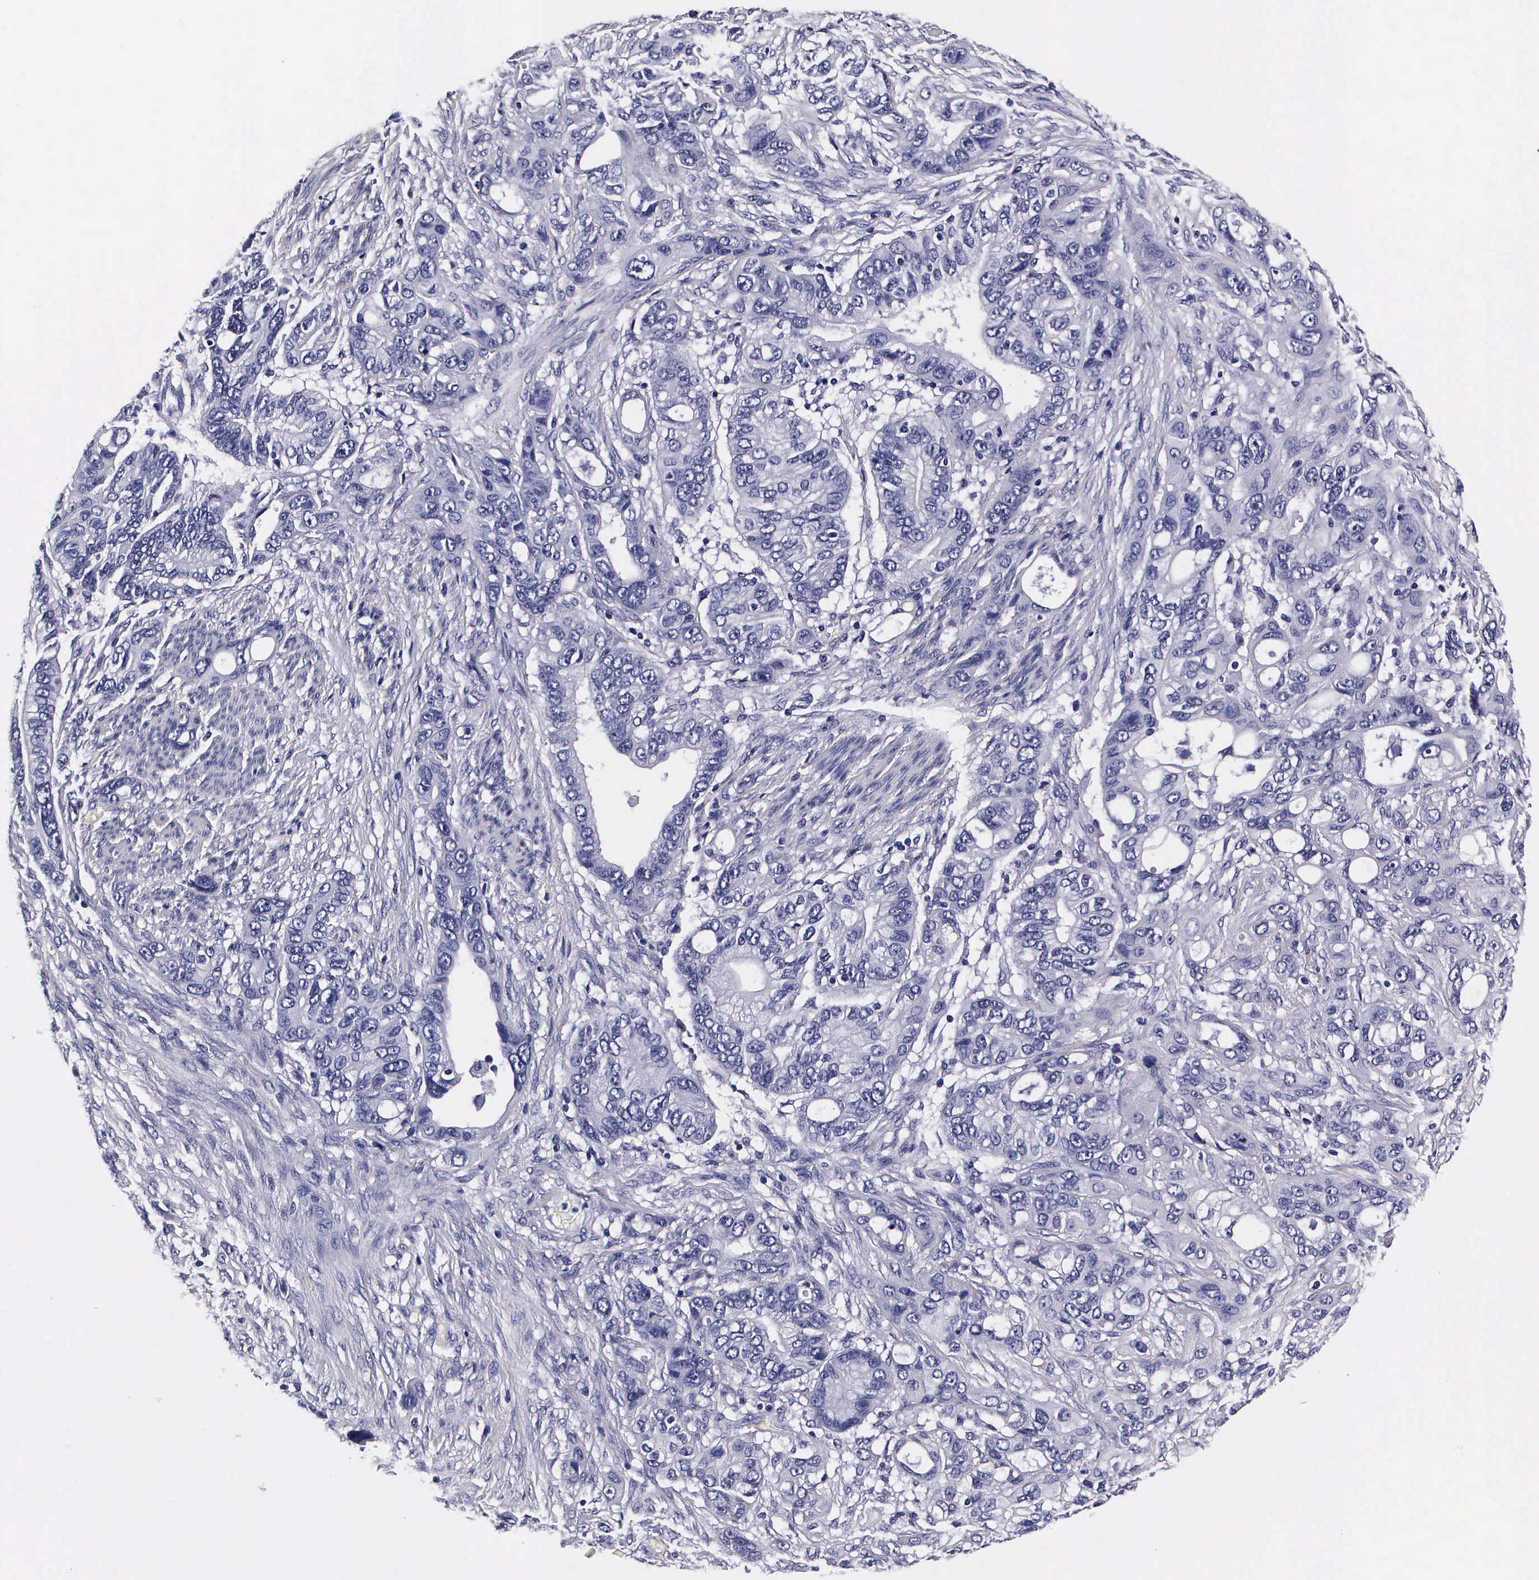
{"staining": {"intensity": "negative", "quantity": "none", "location": "none"}, "tissue": "stomach cancer", "cell_type": "Tumor cells", "image_type": "cancer", "snomed": [{"axis": "morphology", "description": "Adenocarcinoma, NOS"}, {"axis": "topography", "description": "Stomach, upper"}], "caption": "Tumor cells are negative for protein expression in human adenocarcinoma (stomach).", "gene": "IAPP", "patient": {"sex": "male", "age": 47}}